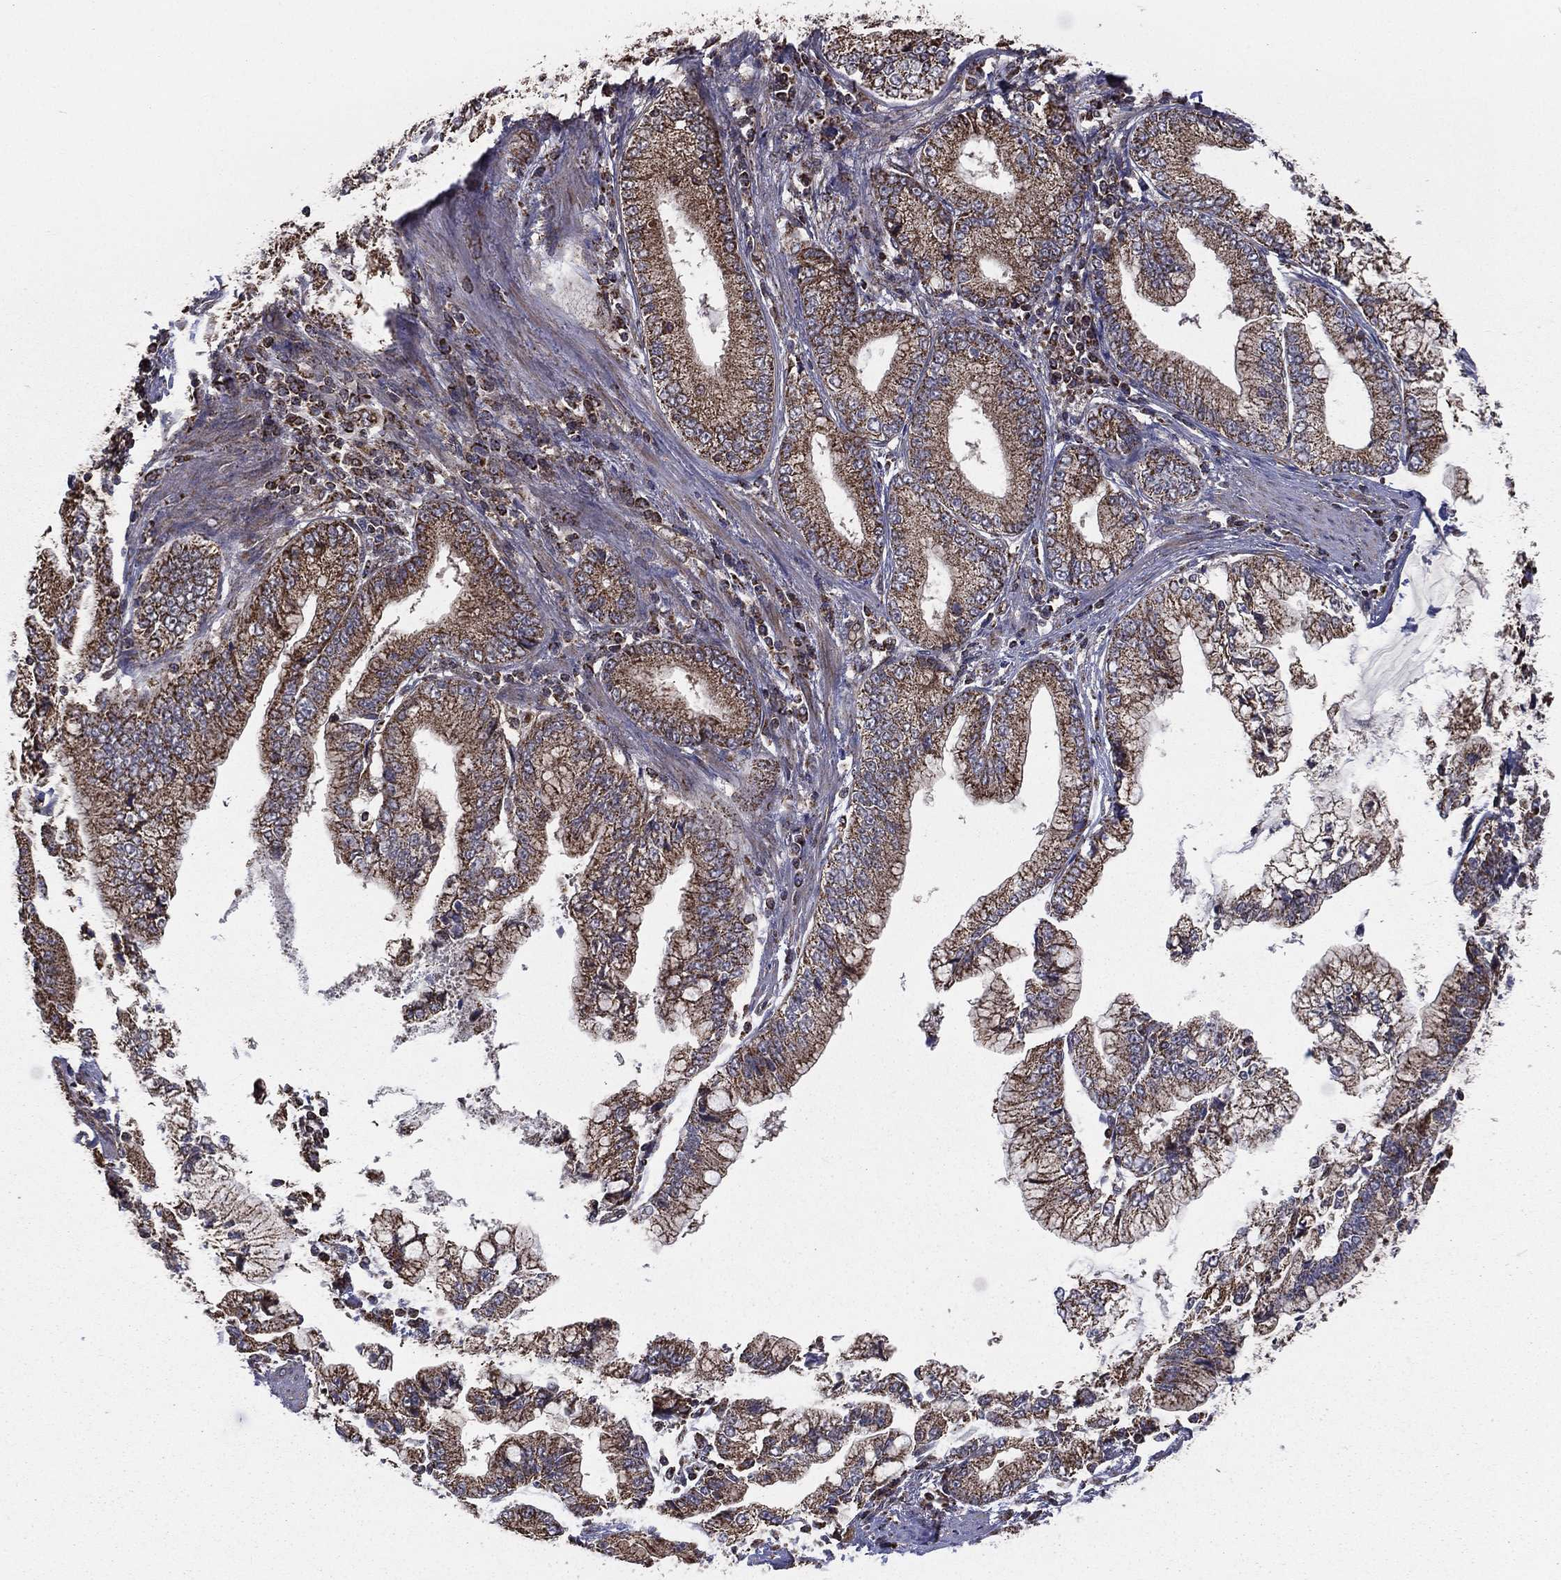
{"staining": {"intensity": "moderate", "quantity": ">75%", "location": "cytoplasmic/membranous"}, "tissue": "stomach cancer", "cell_type": "Tumor cells", "image_type": "cancer", "snomed": [{"axis": "morphology", "description": "Adenocarcinoma, NOS"}, {"axis": "topography", "description": "Stomach, upper"}], "caption": "Immunohistochemistry of human stomach cancer (adenocarcinoma) reveals medium levels of moderate cytoplasmic/membranous expression in approximately >75% of tumor cells.", "gene": "RIGI", "patient": {"sex": "female", "age": 74}}